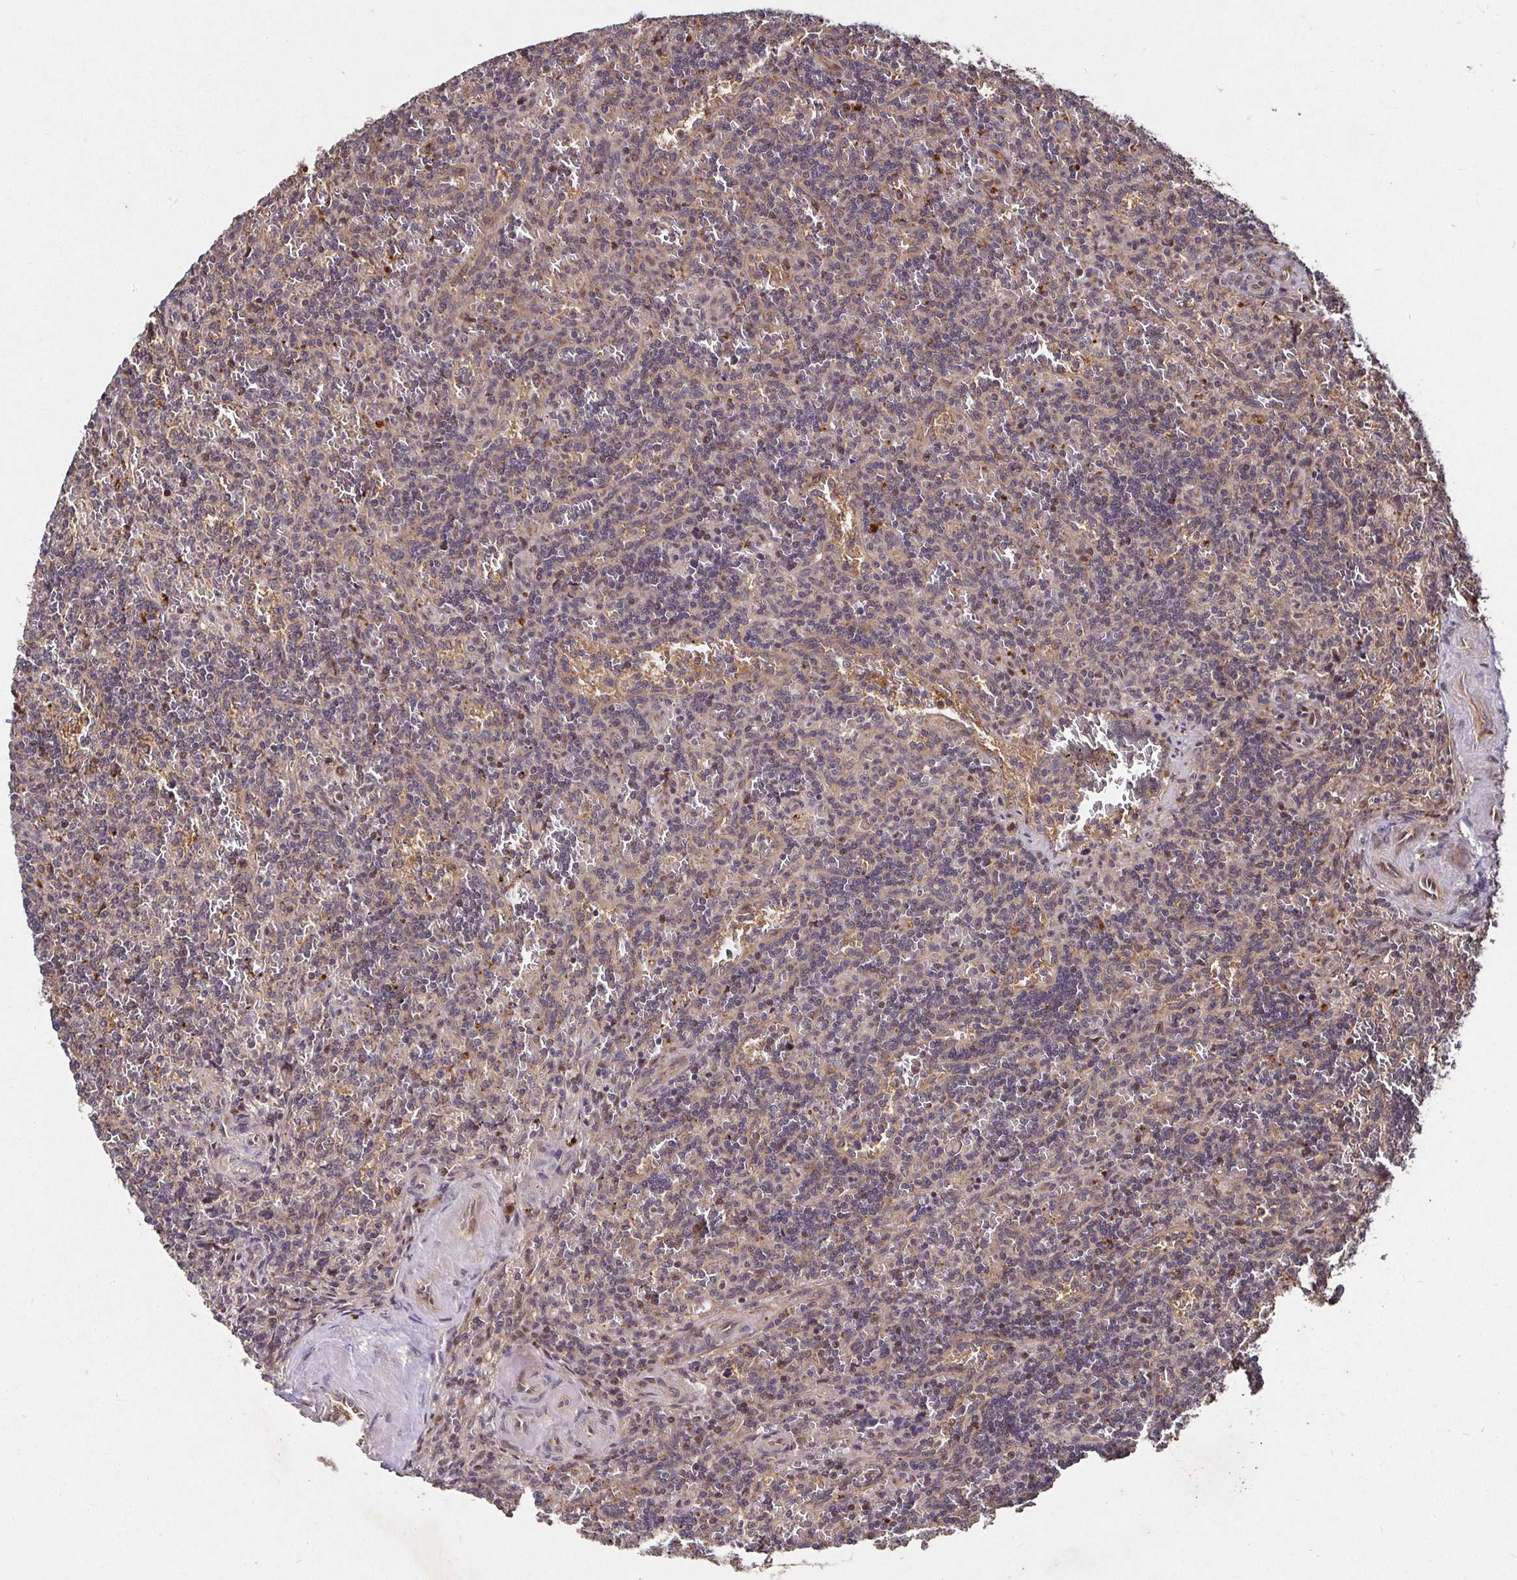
{"staining": {"intensity": "weak", "quantity": "<25%", "location": "cytoplasmic/membranous"}, "tissue": "lymphoma", "cell_type": "Tumor cells", "image_type": "cancer", "snomed": [{"axis": "morphology", "description": "Malignant lymphoma, non-Hodgkin's type, Low grade"}, {"axis": "topography", "description": "Spleen"}], "caption": "The IHC image has no significant expression in tumor cells of lymphoma tissue.", "gene": "SMYD3", "patient": {"sex": "male", "age": 73}}